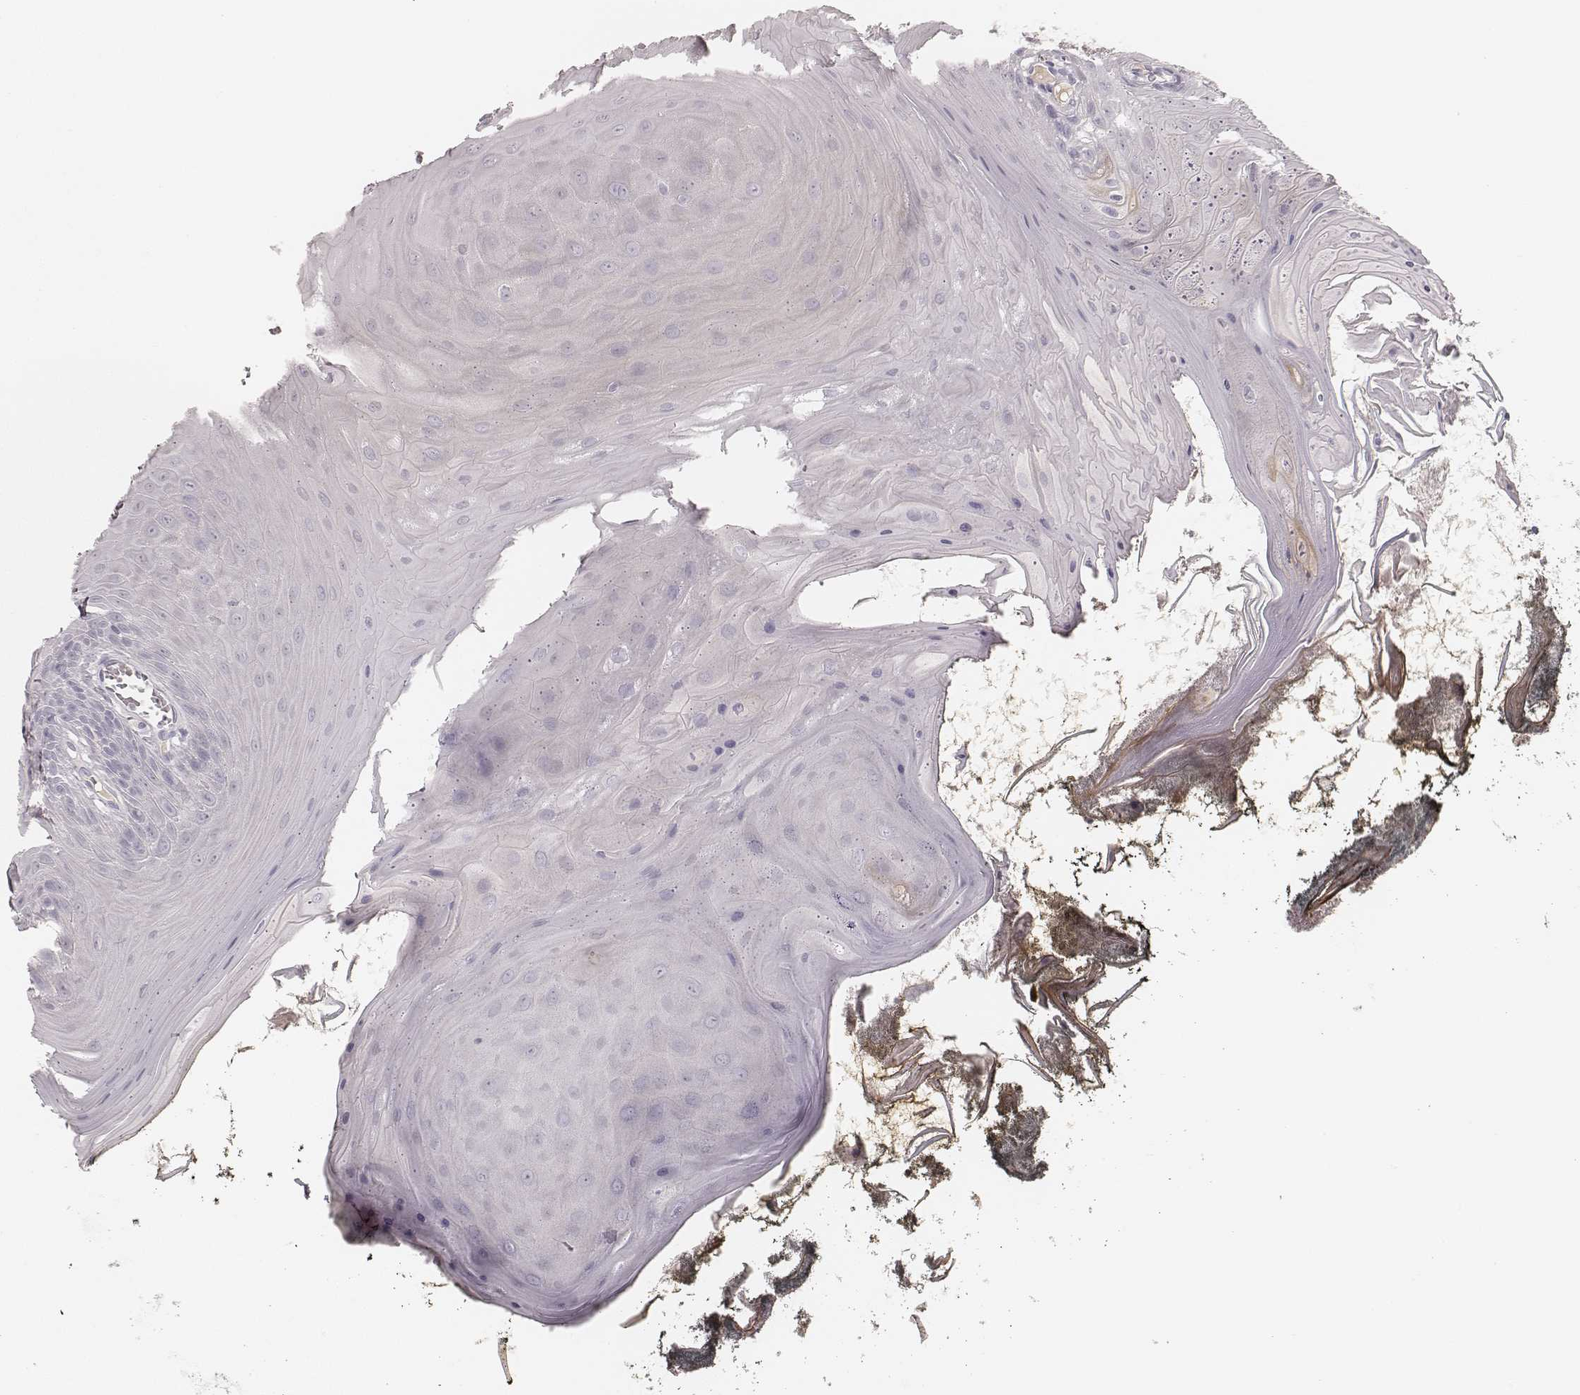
{"staining": {"intensity": "negative", "quantity": "none", "location": "none"}, "tissue": "oral mucosa", "cell_type": "Squamous epithelial cells", "image_type": "normal", "snomed": [{"axis": "morphology", "description": "Normal tissue, NOS"}, {"axis": "topography", "description": "Oral tissue"}], "caption": "Immunohistochemistry (IHC) of normal human oral mucosa exhibits no expression in squamous epithelial cells. (Brightfield microscopy of DAB (3,3'-diaminobenzidine) immunohistochemistry at high magnification).", "gene": "KRT31", "patient": {"sex": "male", "age": 9}}